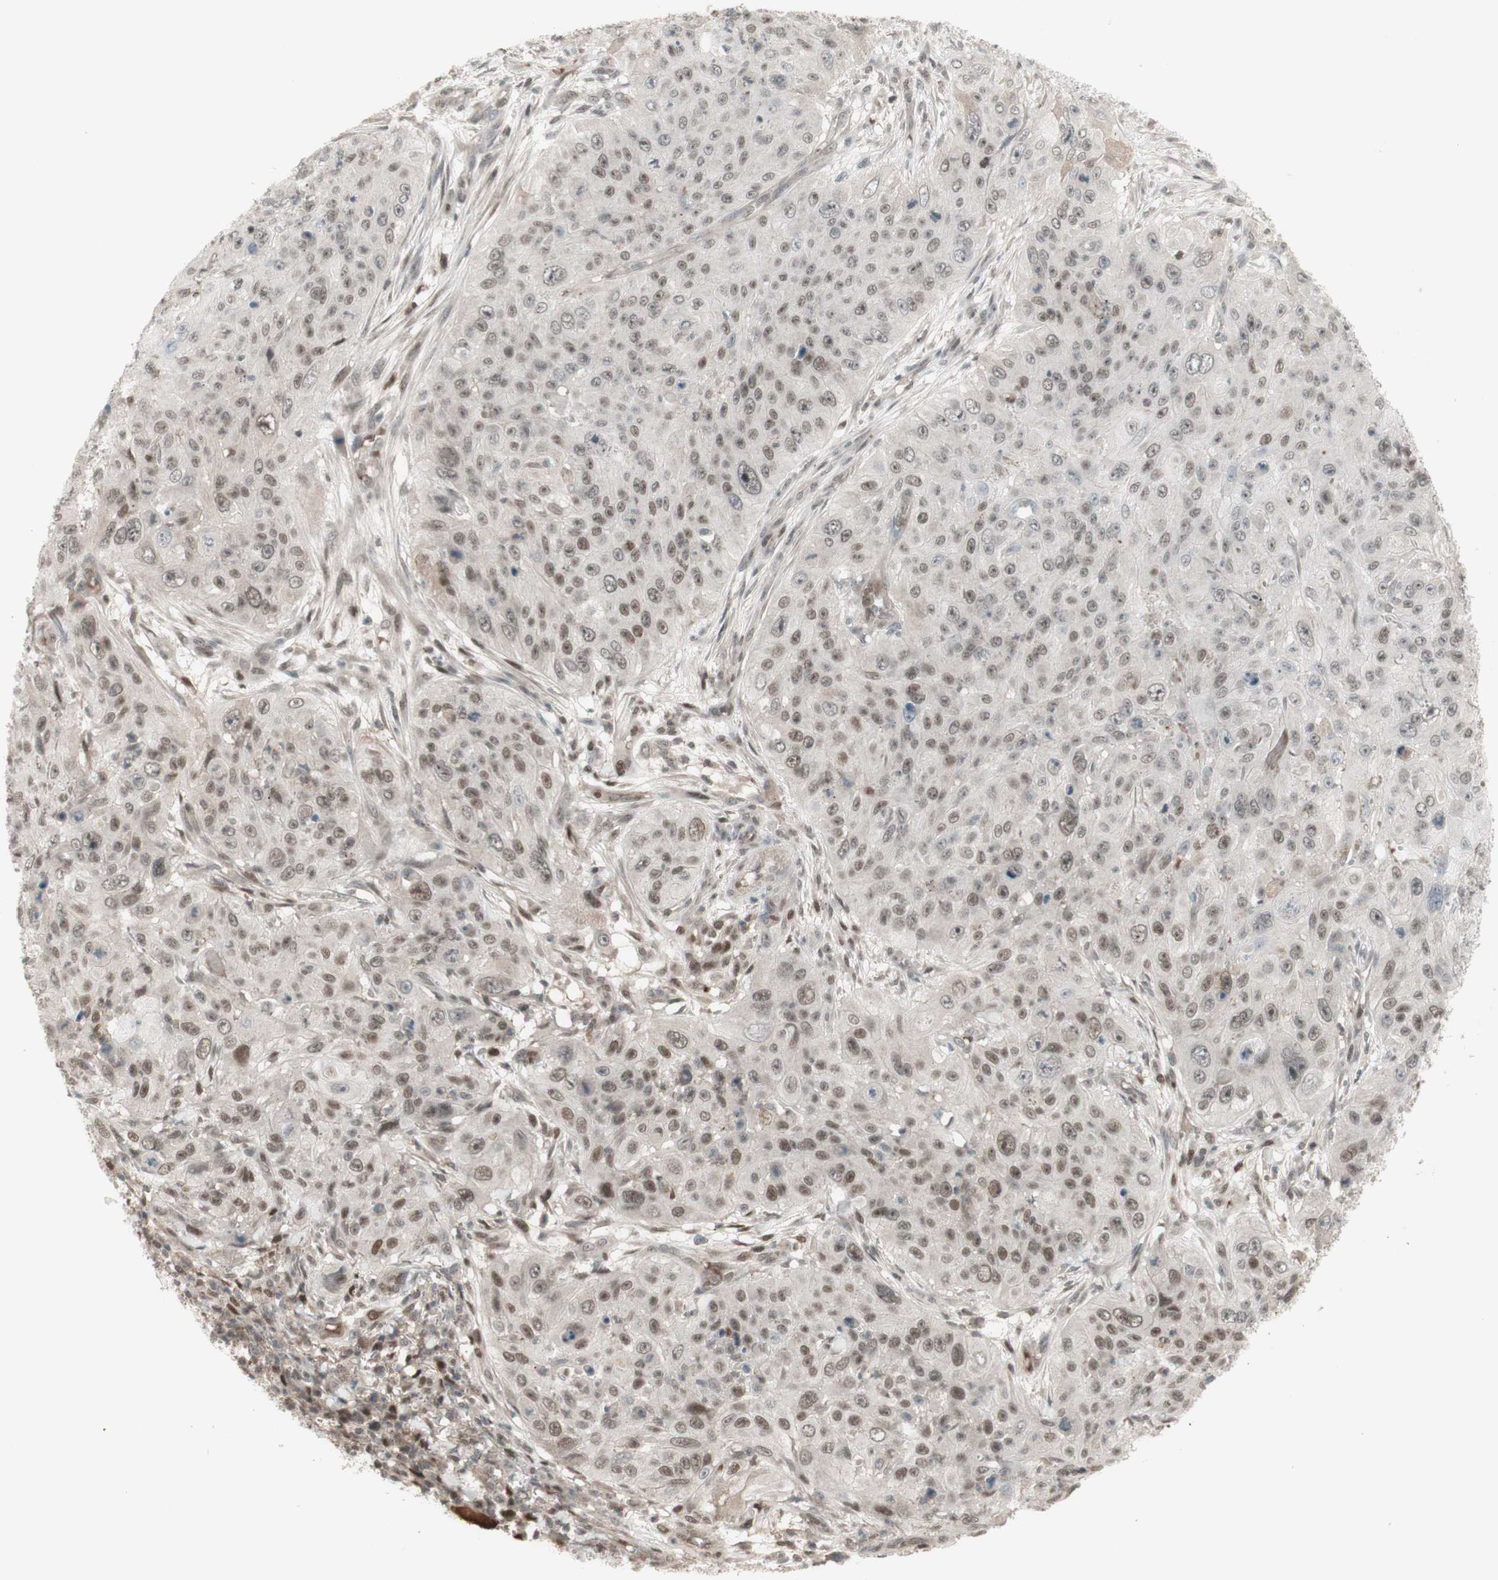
{"staining": {"intensity": "weak", "quantity": ">75%", "location": "nuclear"}, "tissue": "skin cancer", "cell_type": "Tumor cells", "image_type": "cancer", "snomed": [{"axis": "morphology", "description": "Squamous cell carcinoma, NOS"}, {"axis": "topography", "description": "Skin"}], "caption": "About >75% of tumor cells in skin cancer (squamous cell carcinoma) reveal weak nuclear protein expression as visualized by brown immunohistochemical staining.", "gene": "MSH6", "patient": {"sex": "female", "age": 80}}